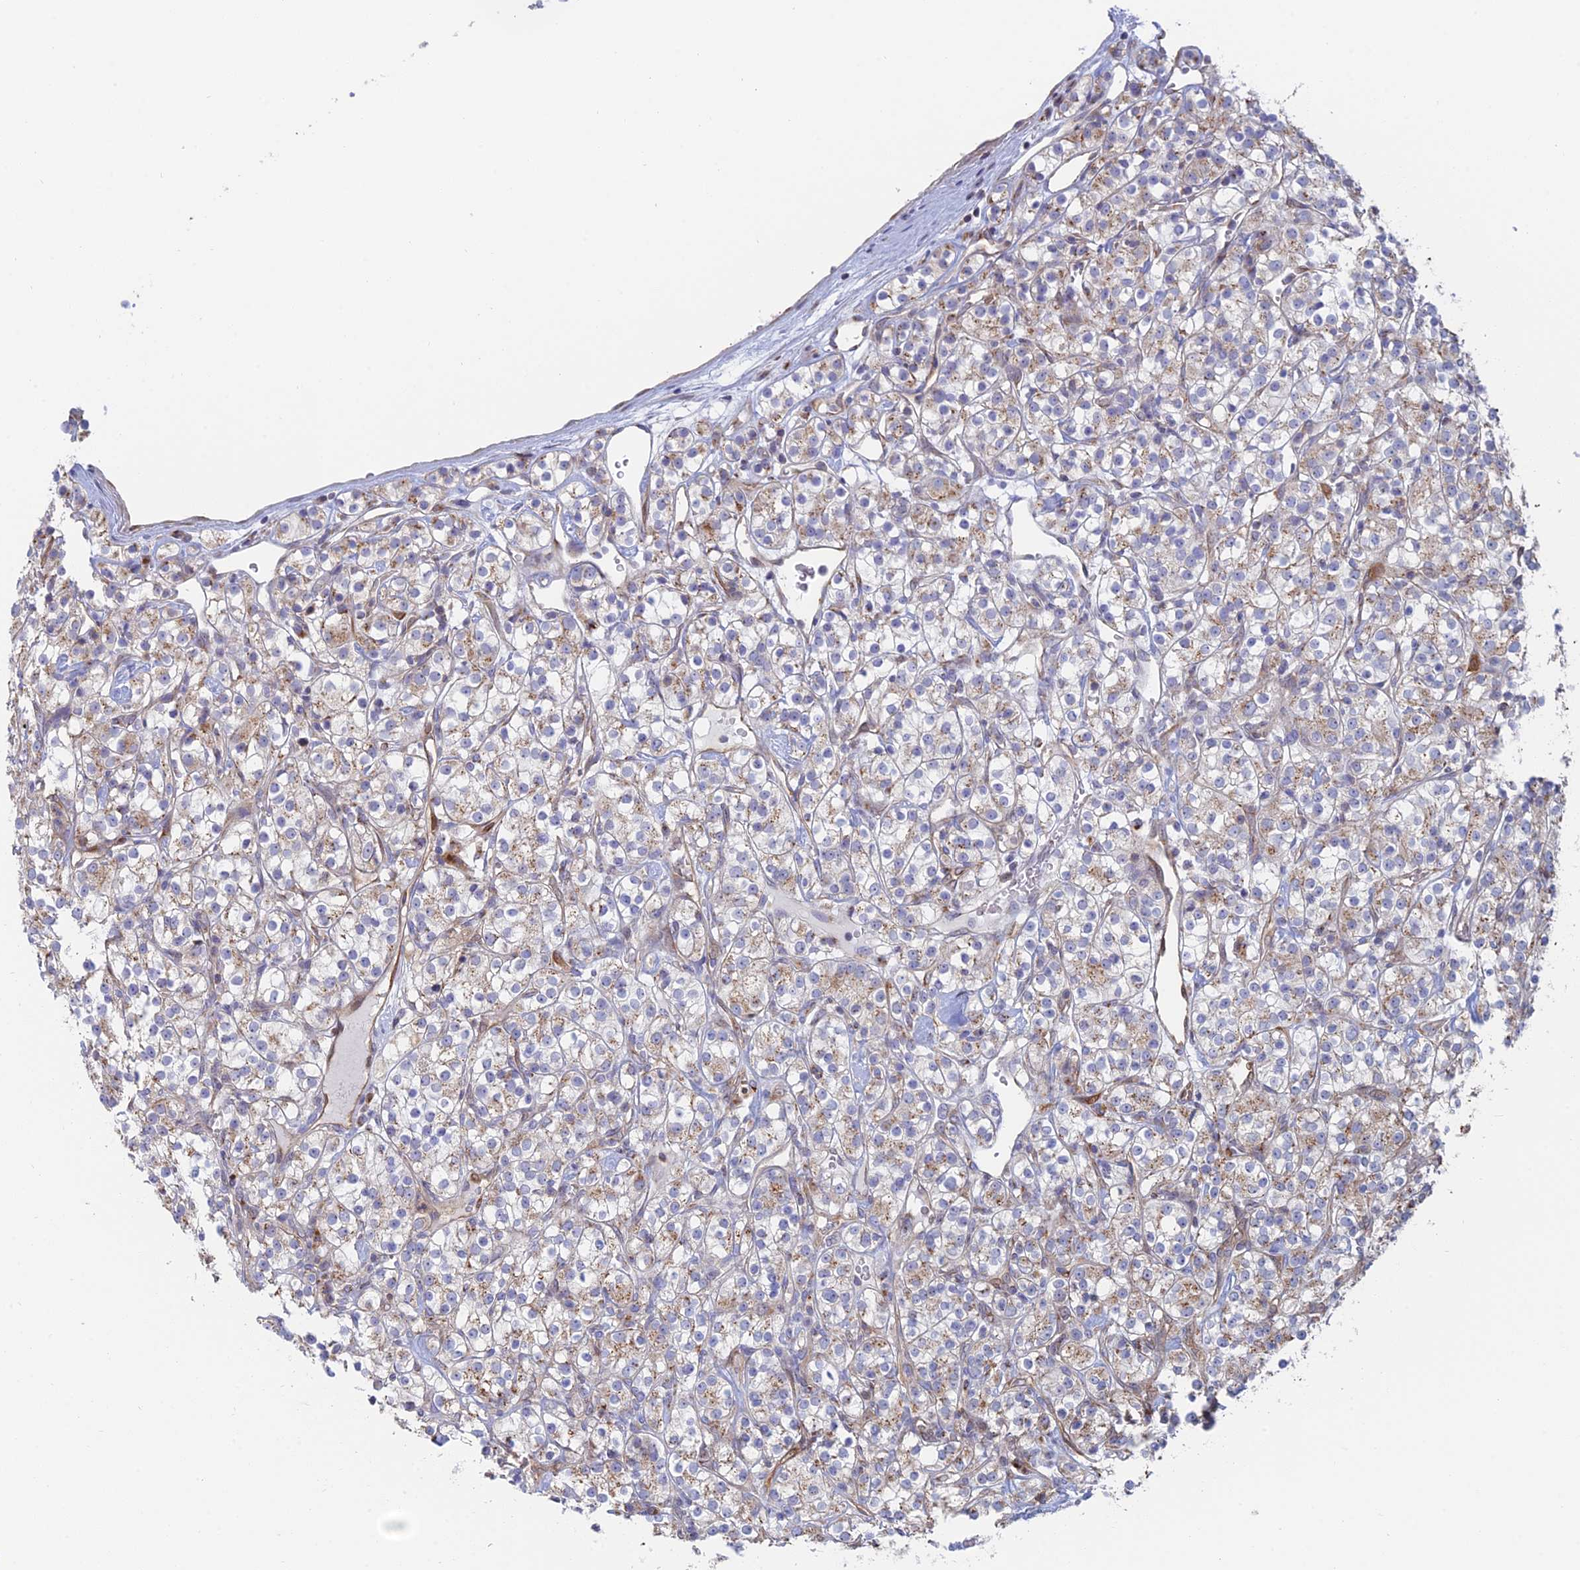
{"staining": {"intensity": "weak", "quantity": ">75%", "location": "cytoplasmic/membranous"}, "tissue": "renal cancer", "cell_type": "Tumor cells", "image_type": "cancer", "snomed": [{"axis": "morphology", "description": "Adenocarcinoma, NOS"}, {"axis": "topography", "description": "Kidney"}], "caption": "Protein staining exhibits weak cytoplasmic/membranous expression in about >75% of tumor cells in renal adenocarcinoma. (Stains: DAB (3,3'-diaminobenzidine) in brown, nuclei in blue, Microscopy: brightfield microscopy at high magnification).", "gene": "HS2ST1", "patient": {"sex": "male", "age": 77}}